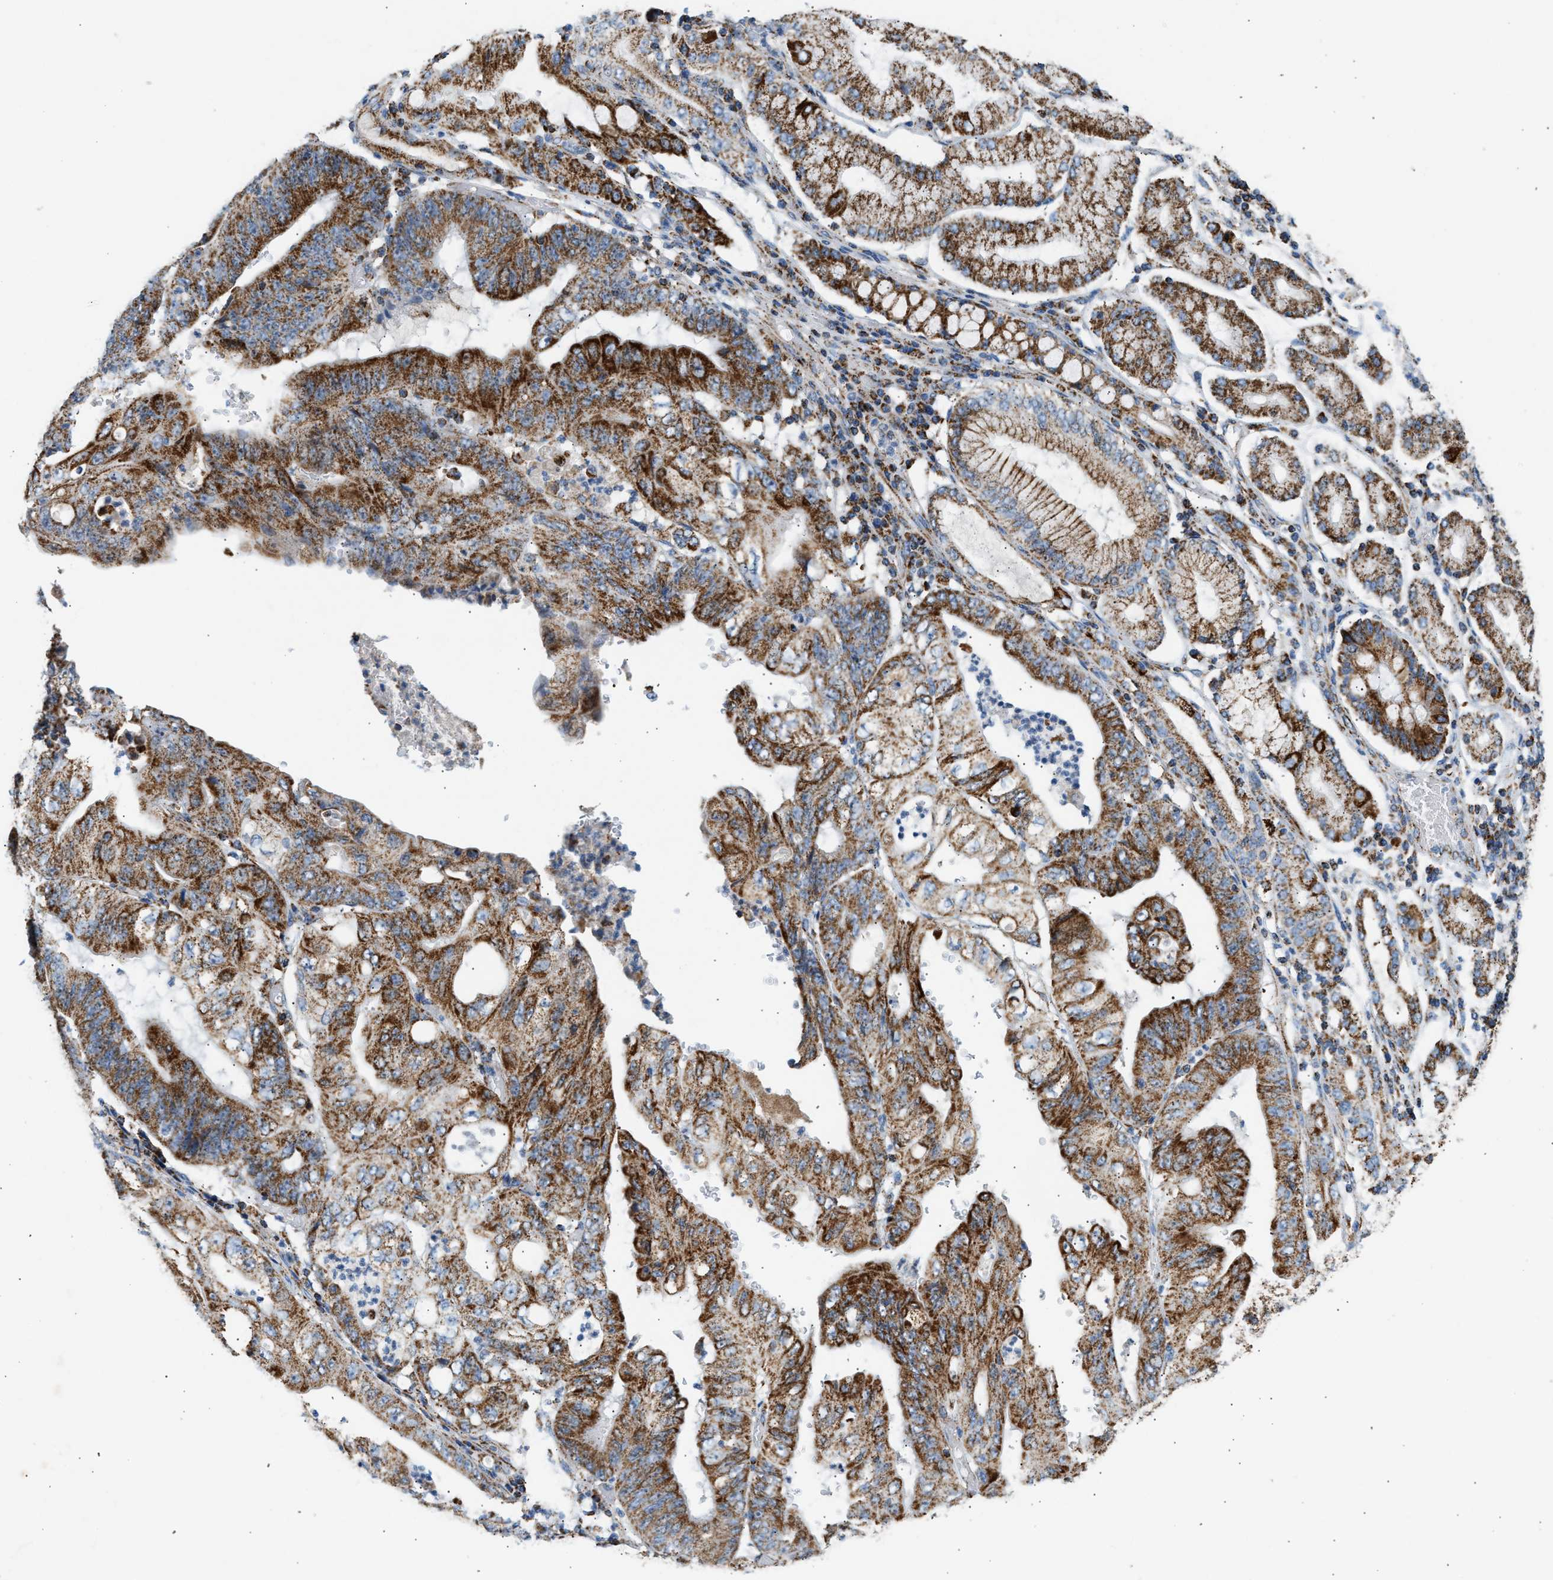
{"staining": {"intensity": "strong", "quantity": ">75%", "location": "cytoplasmic/membranous"}, "tissue": "stomach cancer", "cell_type": "Tumor cells", "image_type": "cancer", "snomed": [{"axis": "morphology", "description": "Adenocarcinoma, NOS"}, {"axis": "topography", "description": "Stomach"}], "caption": "Stomach adenocarcinoma tissue exhibits strong cytoplasmic/membranous staining in approximately >75% of tumor cells, visualized by immunohistochemistry. (DAB (3,3'-diaminobenzidine) IHC with brightfield microscopy, high magnification).", "gene": "OGDH", "patient": {"sex": "female", "age": 73}}